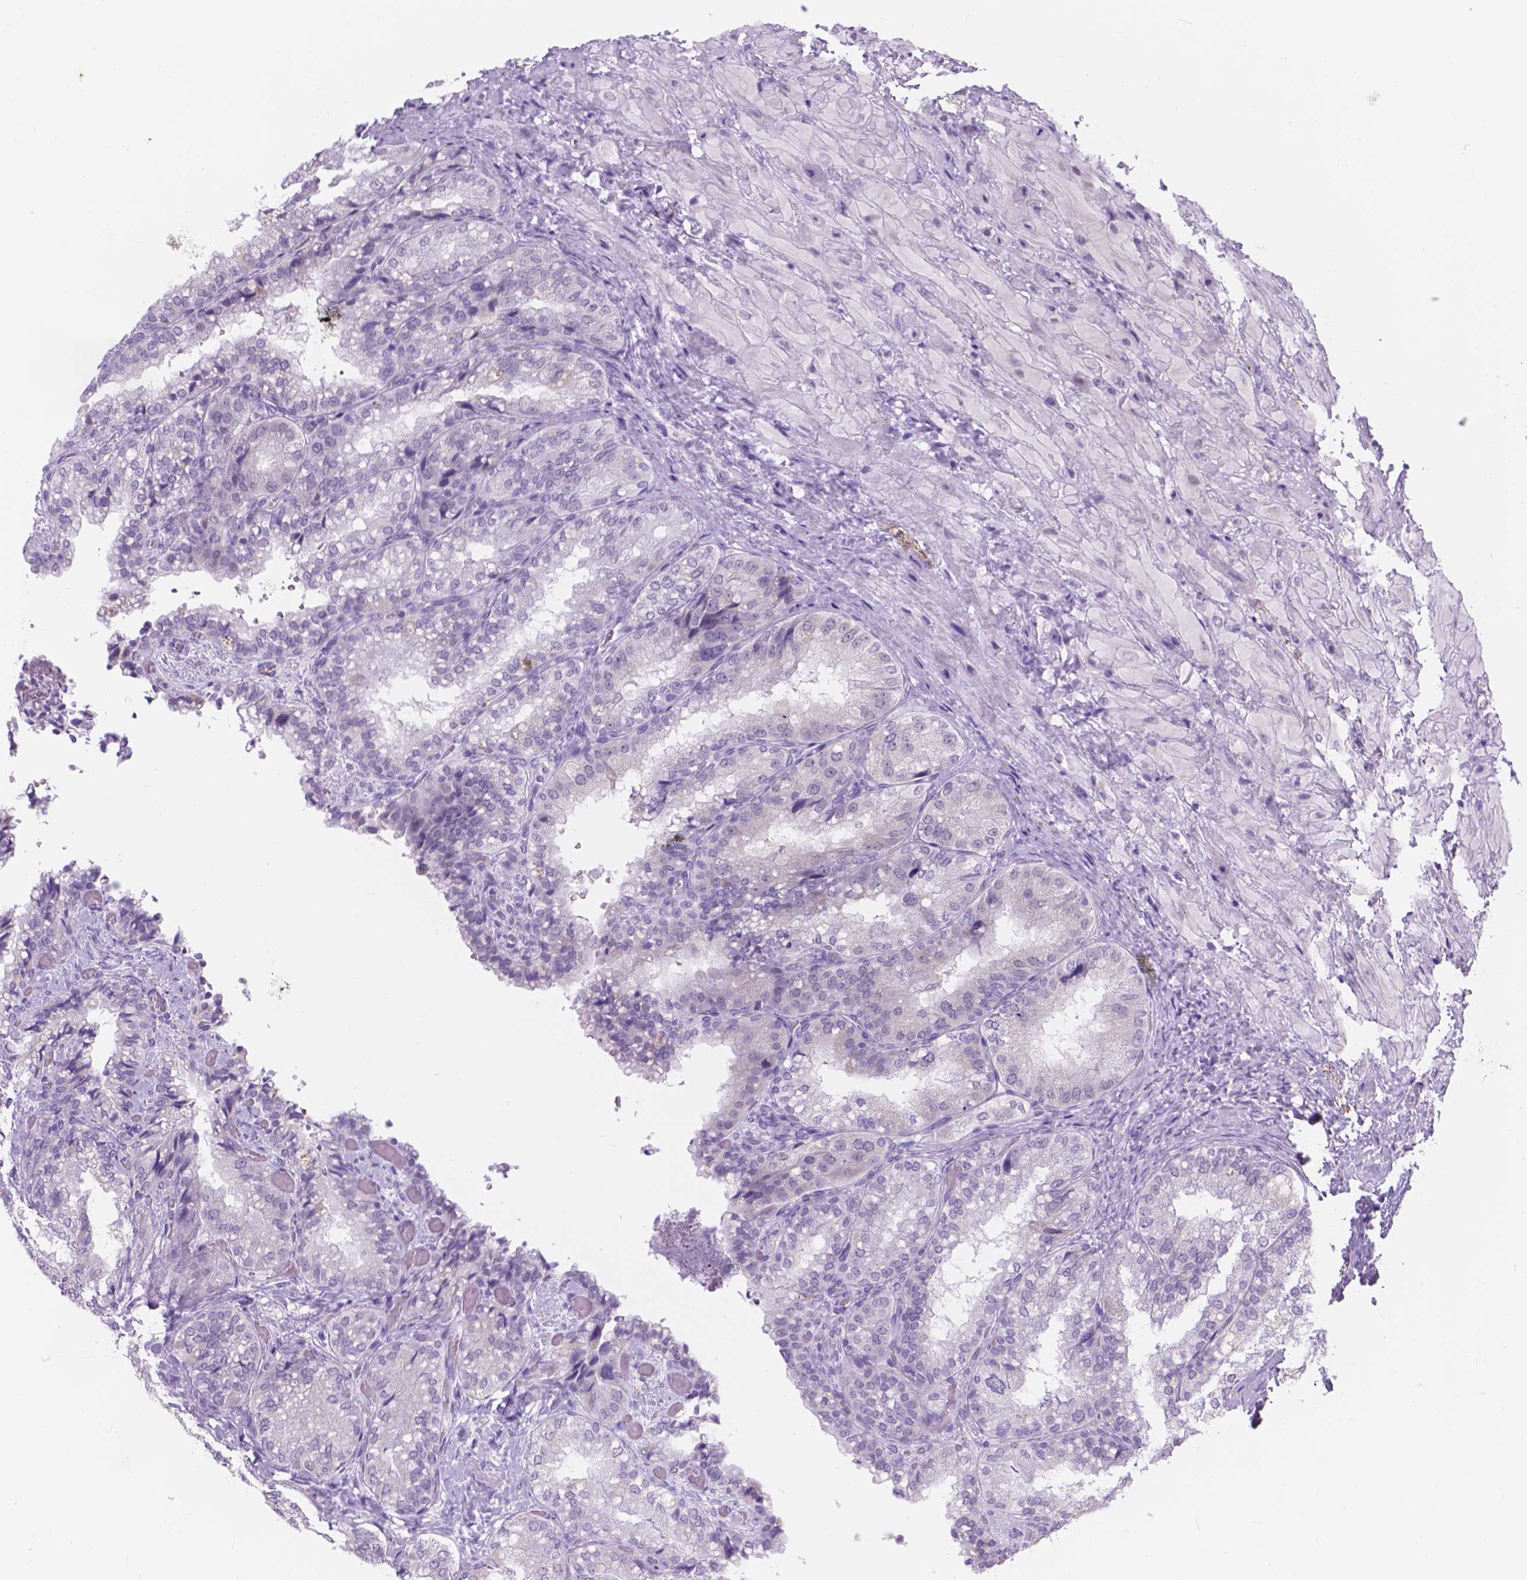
{"staining": {"intensity": "negative", "quantity": "none", "location": "none"}, "tissue": "seminal vesicle", "cell_type": "Glandular cells", "image_type": "normal", "snomed": [{"axis": "morphology", "description": "Normal tissue, NOS"}, {"axis": "topography", "description": "Seminal veicle"}], "caption": "Glandular cells show no significant staining in normal seminal vesicle.", "gene": "DCC", "patient": {"sex": "male", "age": 57}}